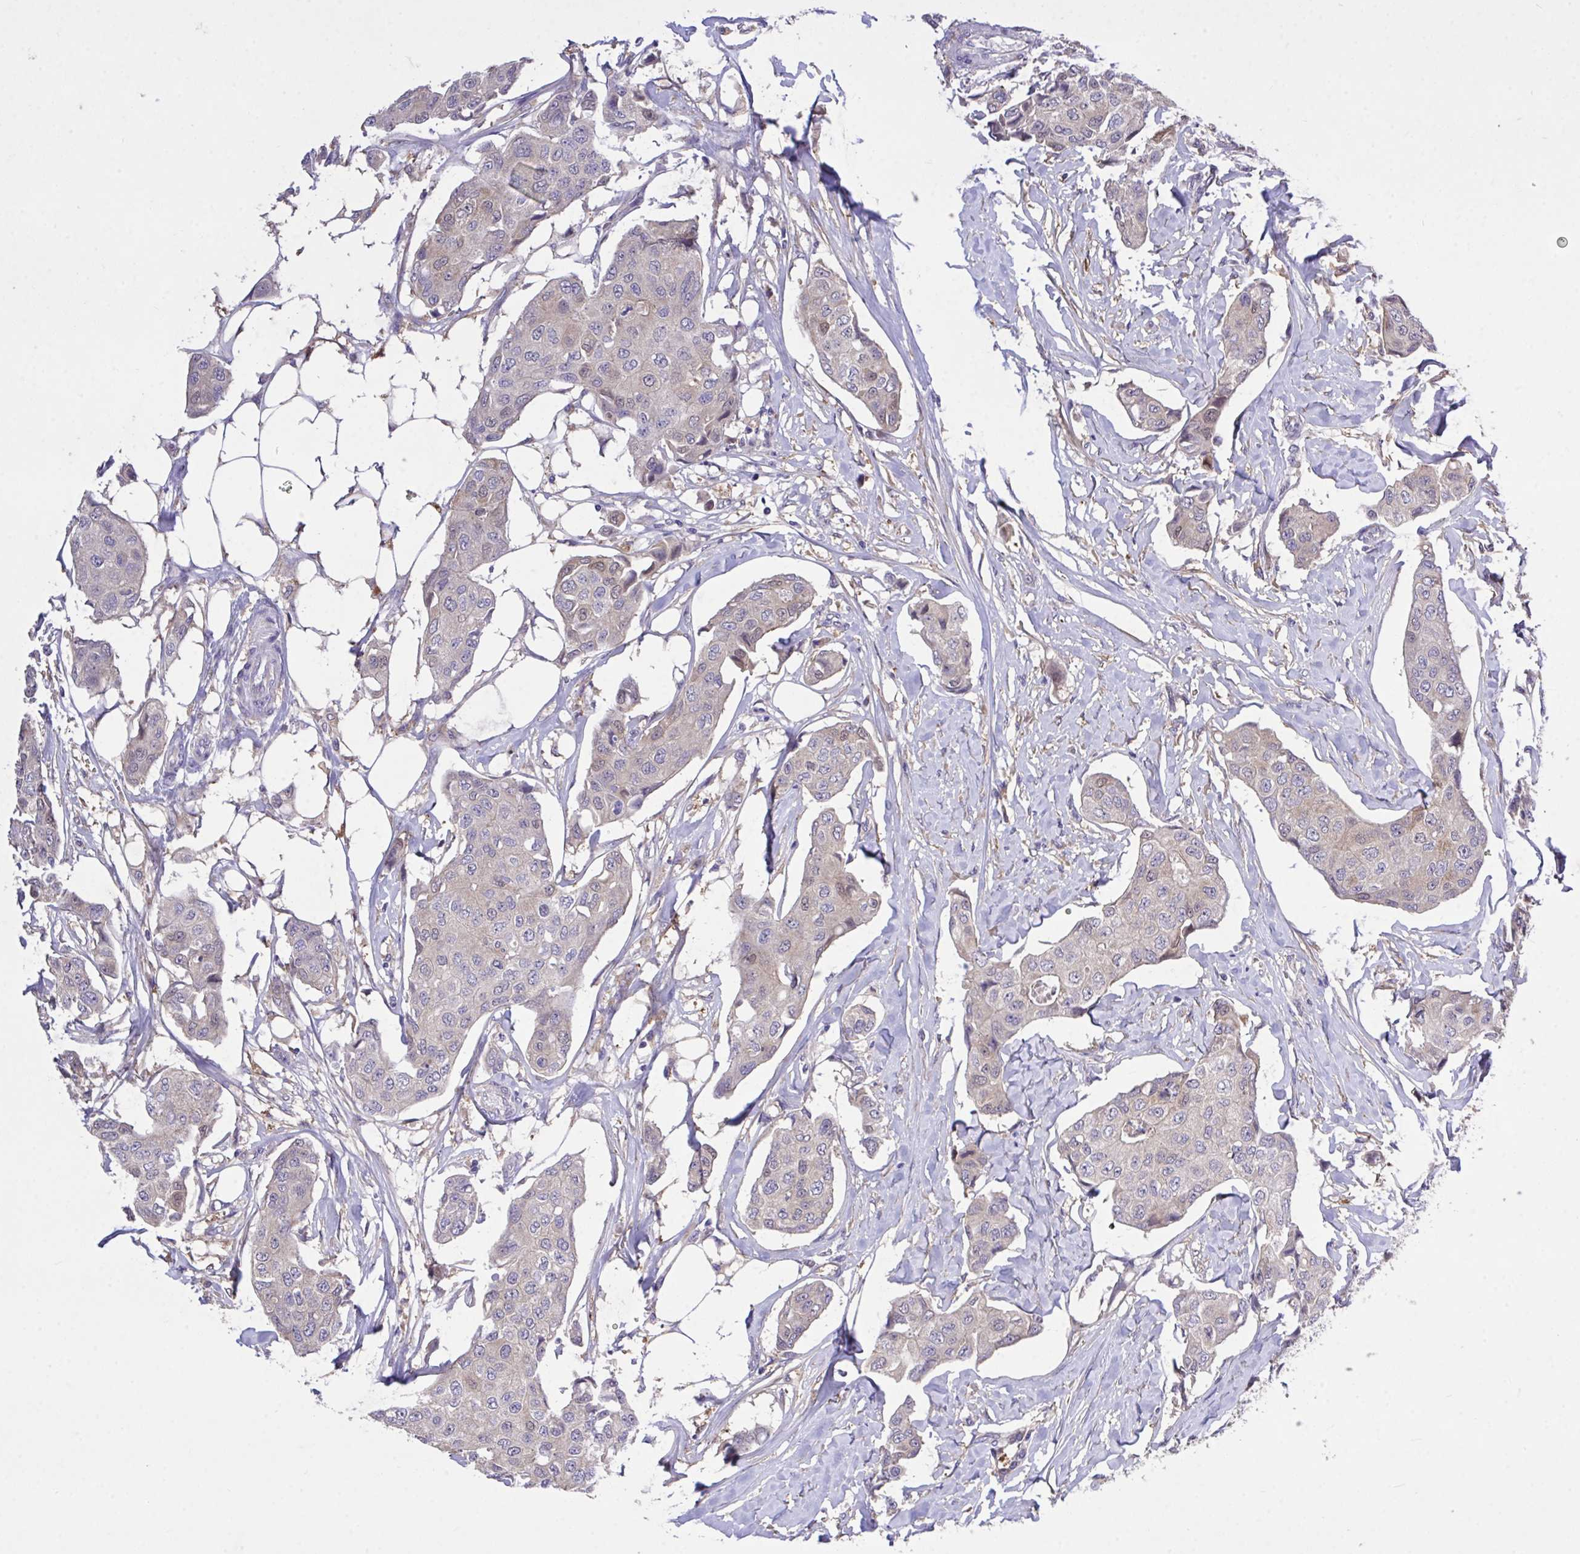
{"staining": {"intensity": "weak", "quantity": "25%-75%", "location": "cytoplasmic/membranous,nuclear"}, "tissue": "breast cancer", "cell_type": "Tumor cells", "image_type": "cancer", "snomed": [{"axis": "morphology", "description": "Duct carcinoma"}, {"axis": "topography", "description": "Breast"}, {"axis": "topography", "description": "Lymph node"}], "caption": "A photomicrograph of human breast invasive ductal carcinoma stained for a protein reveals weak cytoplasmic/membranous and nuclear brown staining in tumor cells. The protein is stained brown, and the nuclei are stained in blue (DAB IHC with brightfield microscopy, high magnification).", "gene": "MPC2", "patient": {"sex": "female", "age": 80}}